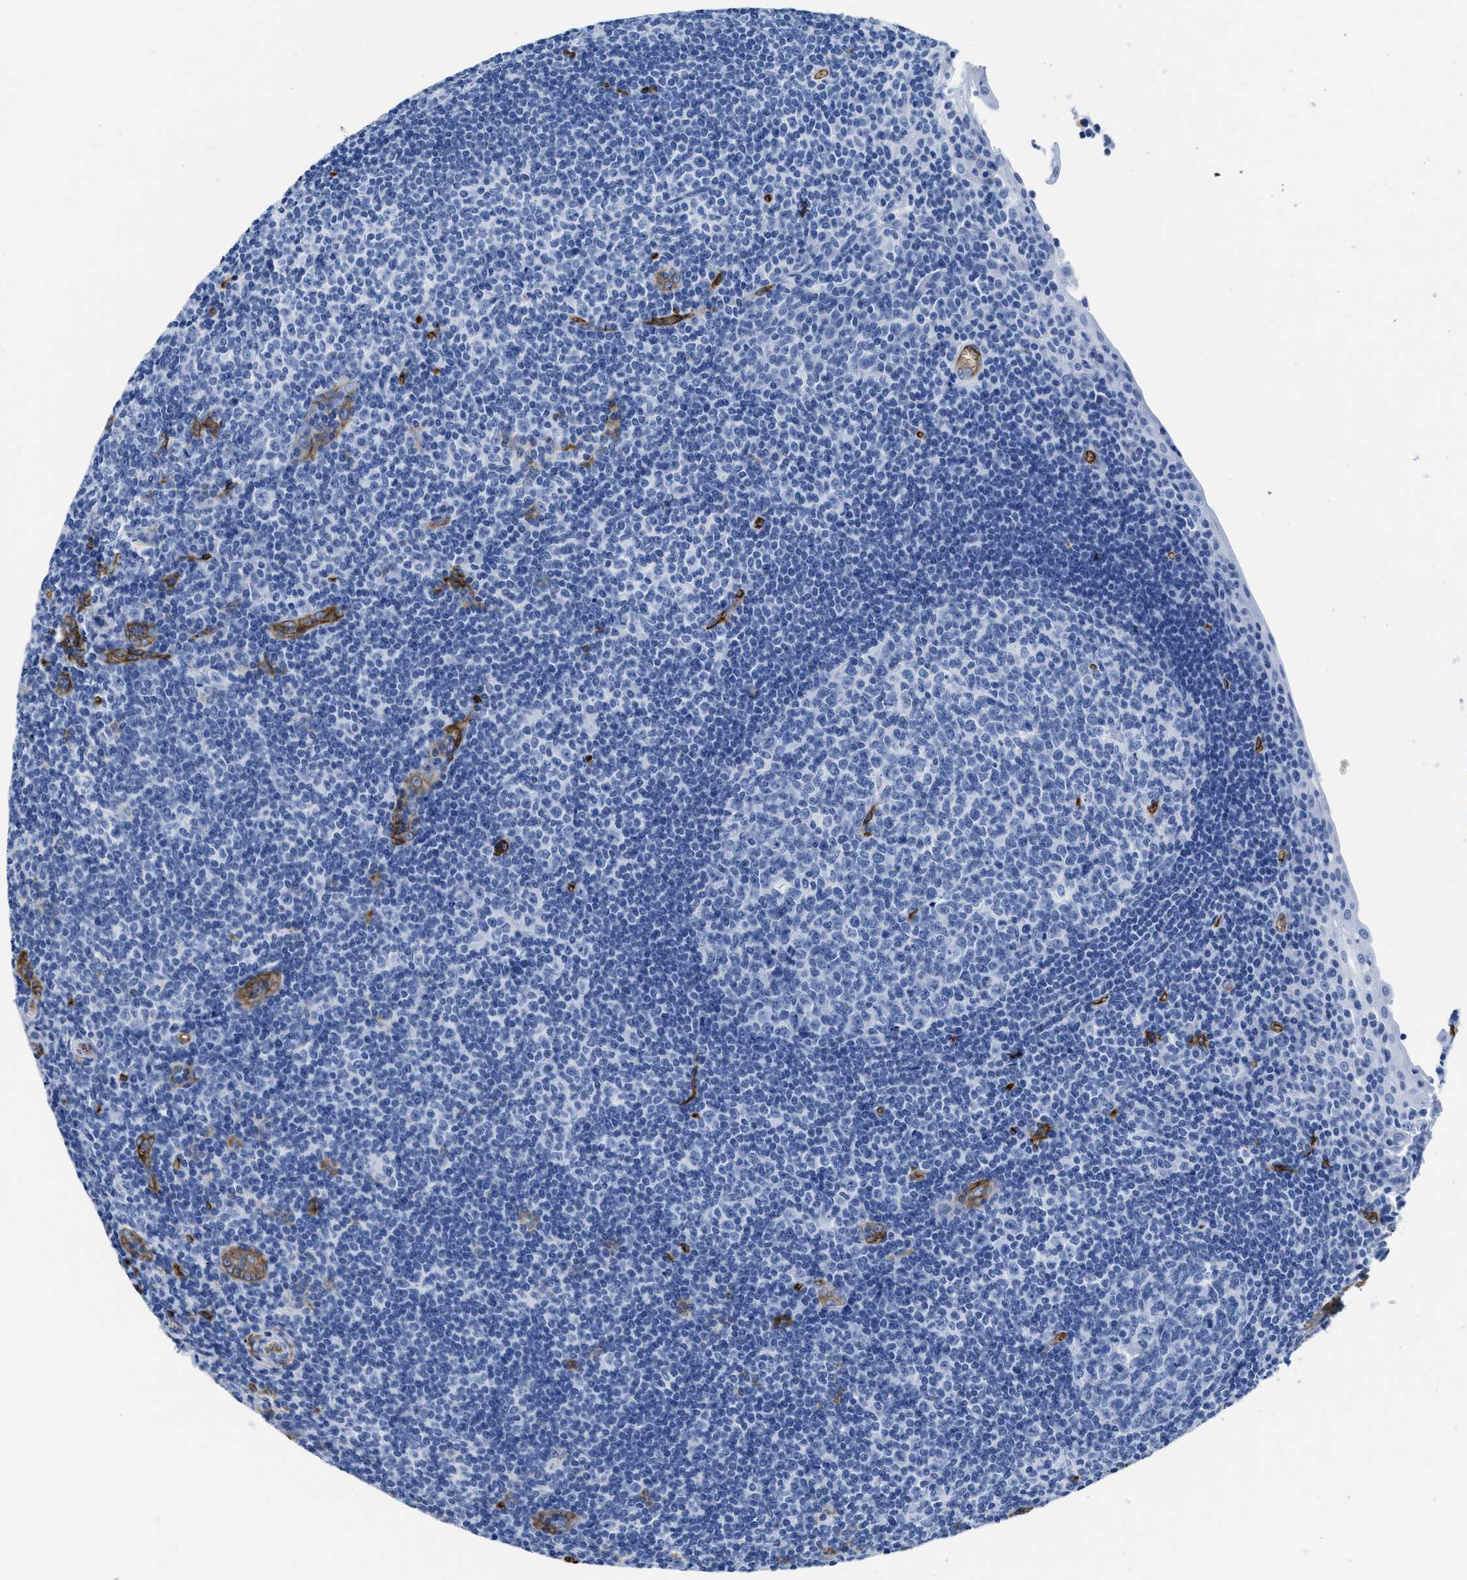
{"staining": {"intensity": "negative", "quantity": "none", "location": "none"}, "tissue": "tonsil", "cell_type": "Germinal center cells", "image_type": "normal", "snomed": [{"axis": "morphology", "description": "Normal tissue, NOS"}, {"axis": "topography", "description": "Tonsil"}], "caption": "This histopathology image is of normal tonsil stained with immunohistochemistry (IHC) to label a protein in brown with the nuclei are counter-stained blue. There is no staining in germinal center cells.", "gene": "AQP1", "patient": {"sex": "male", "age": 37}}